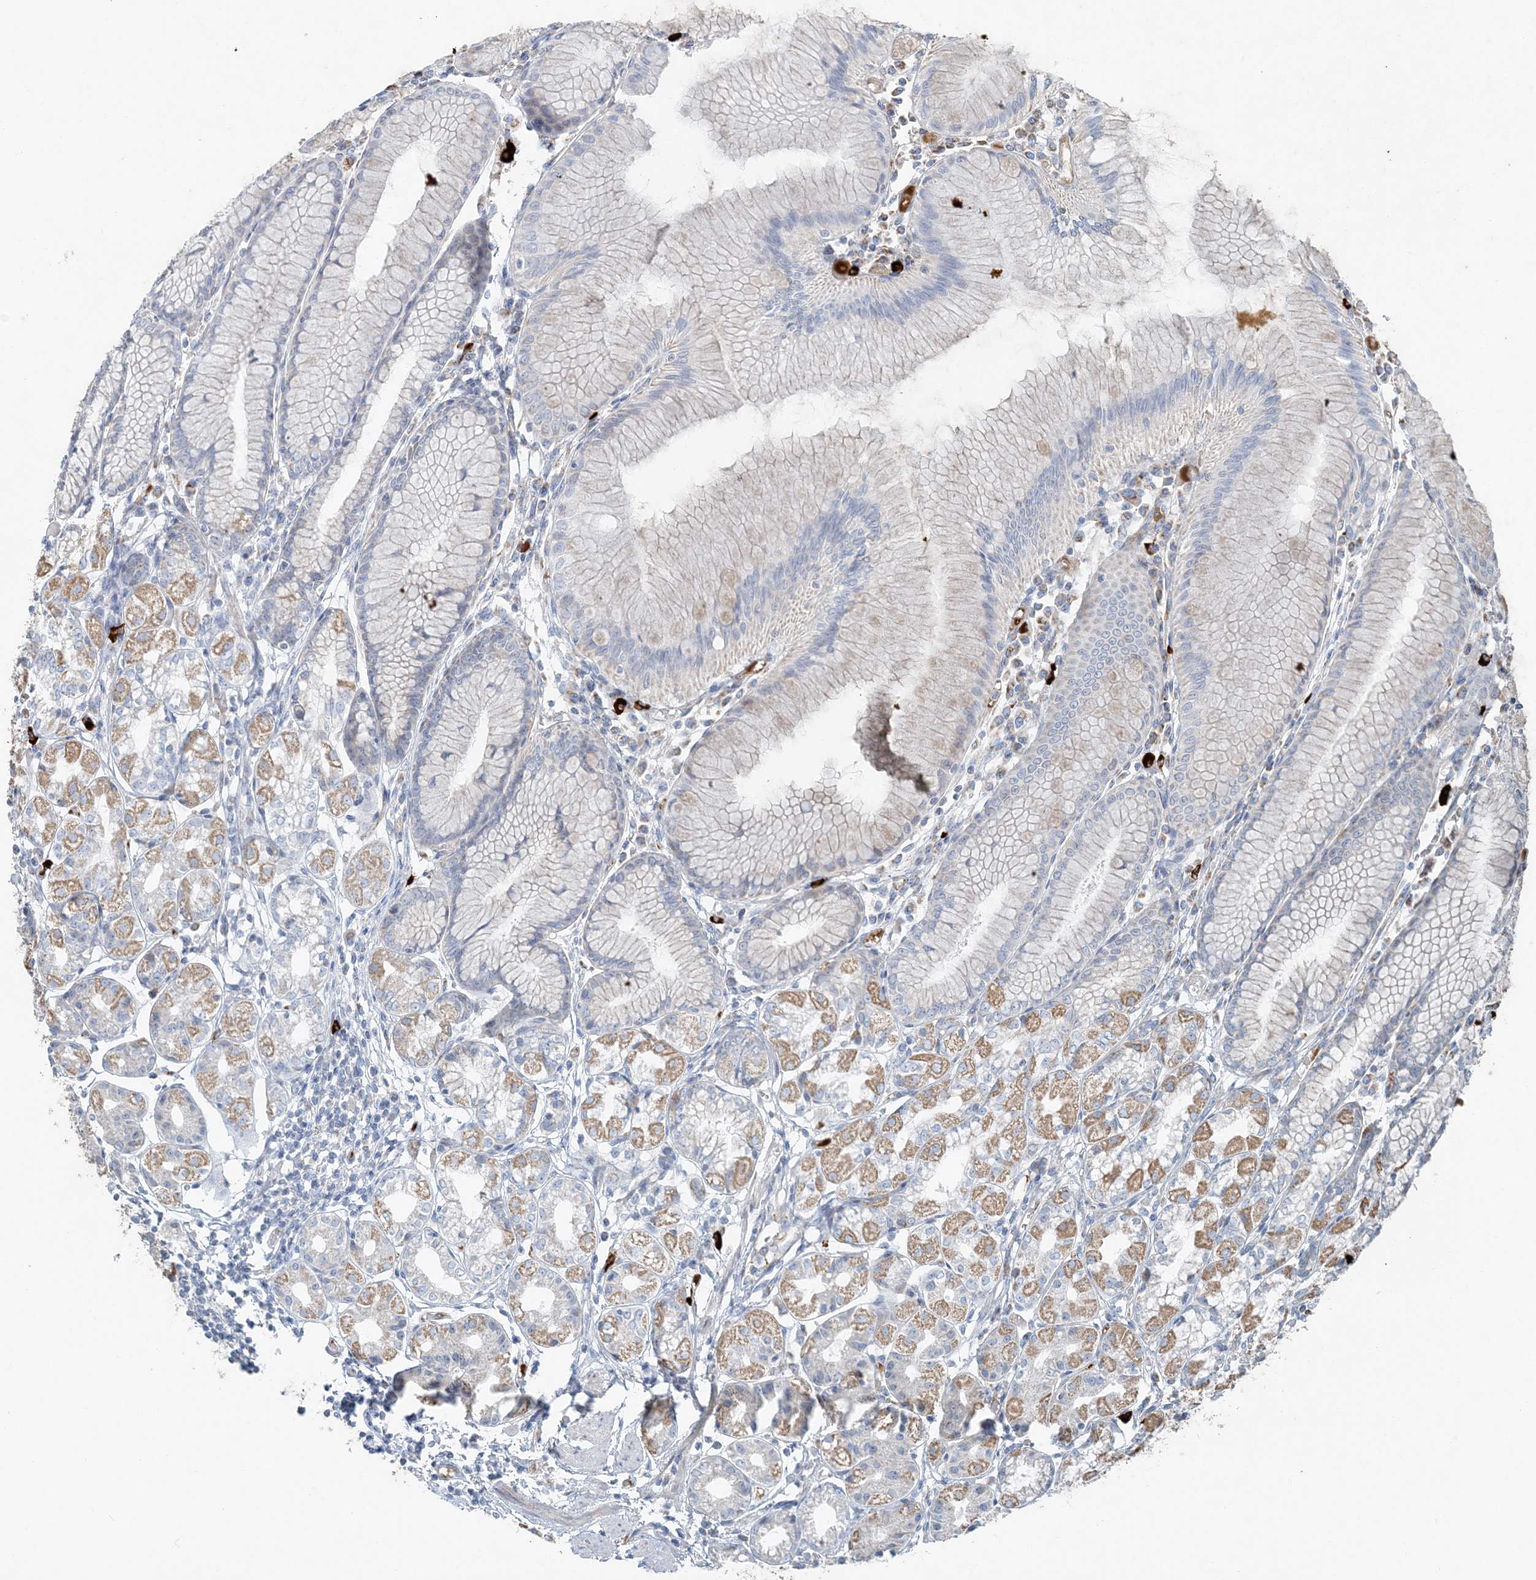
{"staining": {"intensity": "moderate", "quantity": "<25%", "location": "cytoplasmic/membranous"}, "tissue": "stomach", "cell_type": "Glandular cells", "image_type": "normal", "snomed": [{"axis": "morphology", "description": "Normal tissue, NOS"}, {"axis": "topography", "description": "Stomach"}], "caption": "Immunohistochemistry staining of benign stomach, which exhibits low levels of moderate cytoplasmic/membranous expression in approximately <25% of glandular cells indicating moderate cytoplasmic/membranous protein positivity. The staining was performed using DAB (3,3'-diaminobenzidine) (brown) for protein detection and nuclei were counterstained in hematoxylin (blue).", "gene": "SLC22A16", "patient": {"sex": "female", "age": 57}}